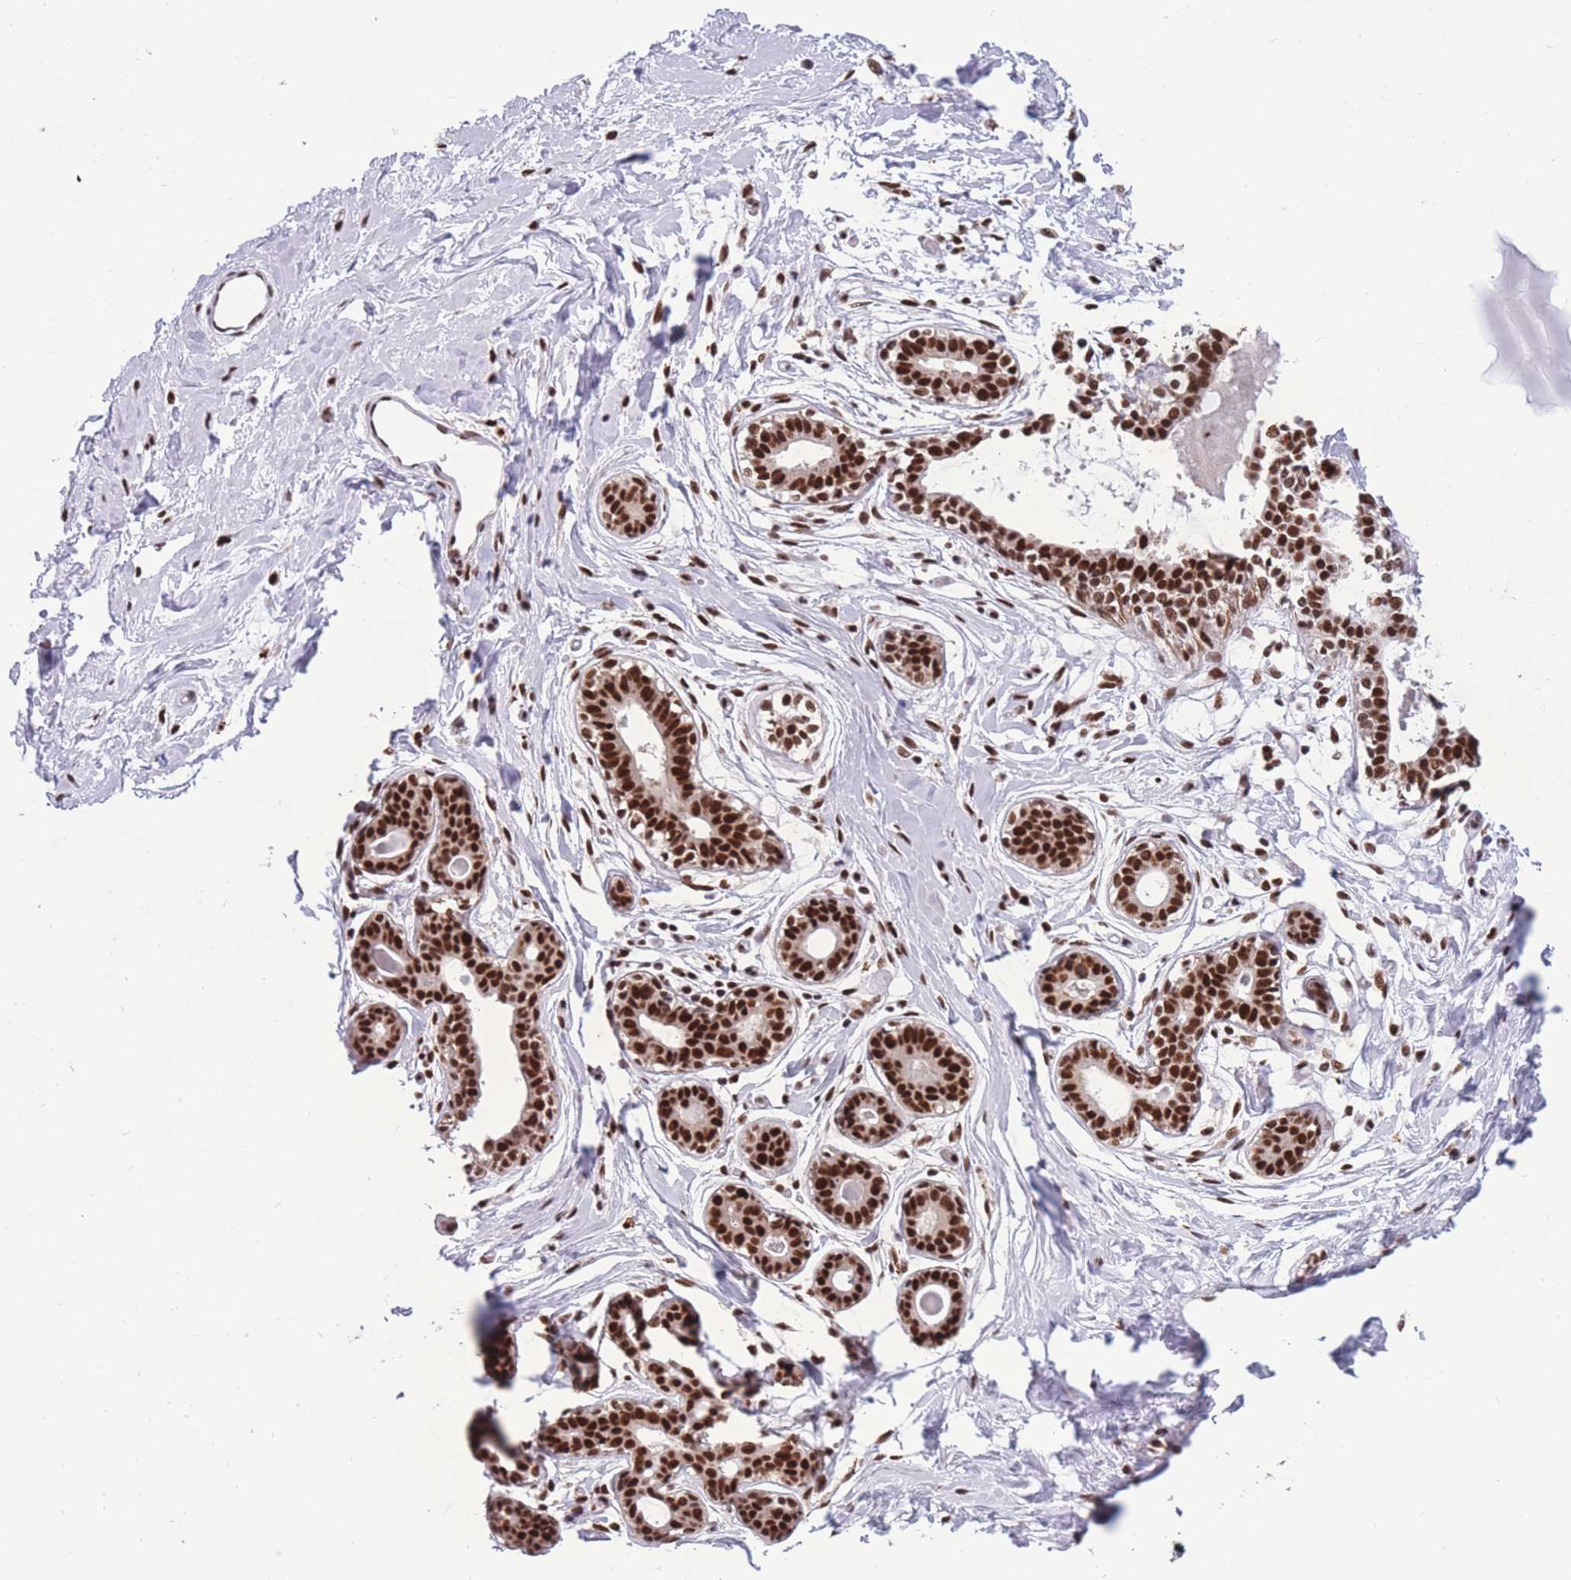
{"staining": {"intensity": "moderate", "quantity": ">75%", "location": "nuclear"}, "tissue": "breast", "cell_type": "Adipocytes", "image_type": "normal", "snomed": [{"axis": "morphology", "description": "Normal tissue, NOS"}, {"axis": "topography", "description": "Breast"}], "caption": "The photomicrograph reveals immunohistochemical staining of unremarkable breast. There is moderate nuclear positivity is seen in about >75% of adipocytes. (DAB IHC, brown staining for protein, blue staining for nuclei).", "gene": "PRPF19", "patient": {"sex": "female", "age": 45}}